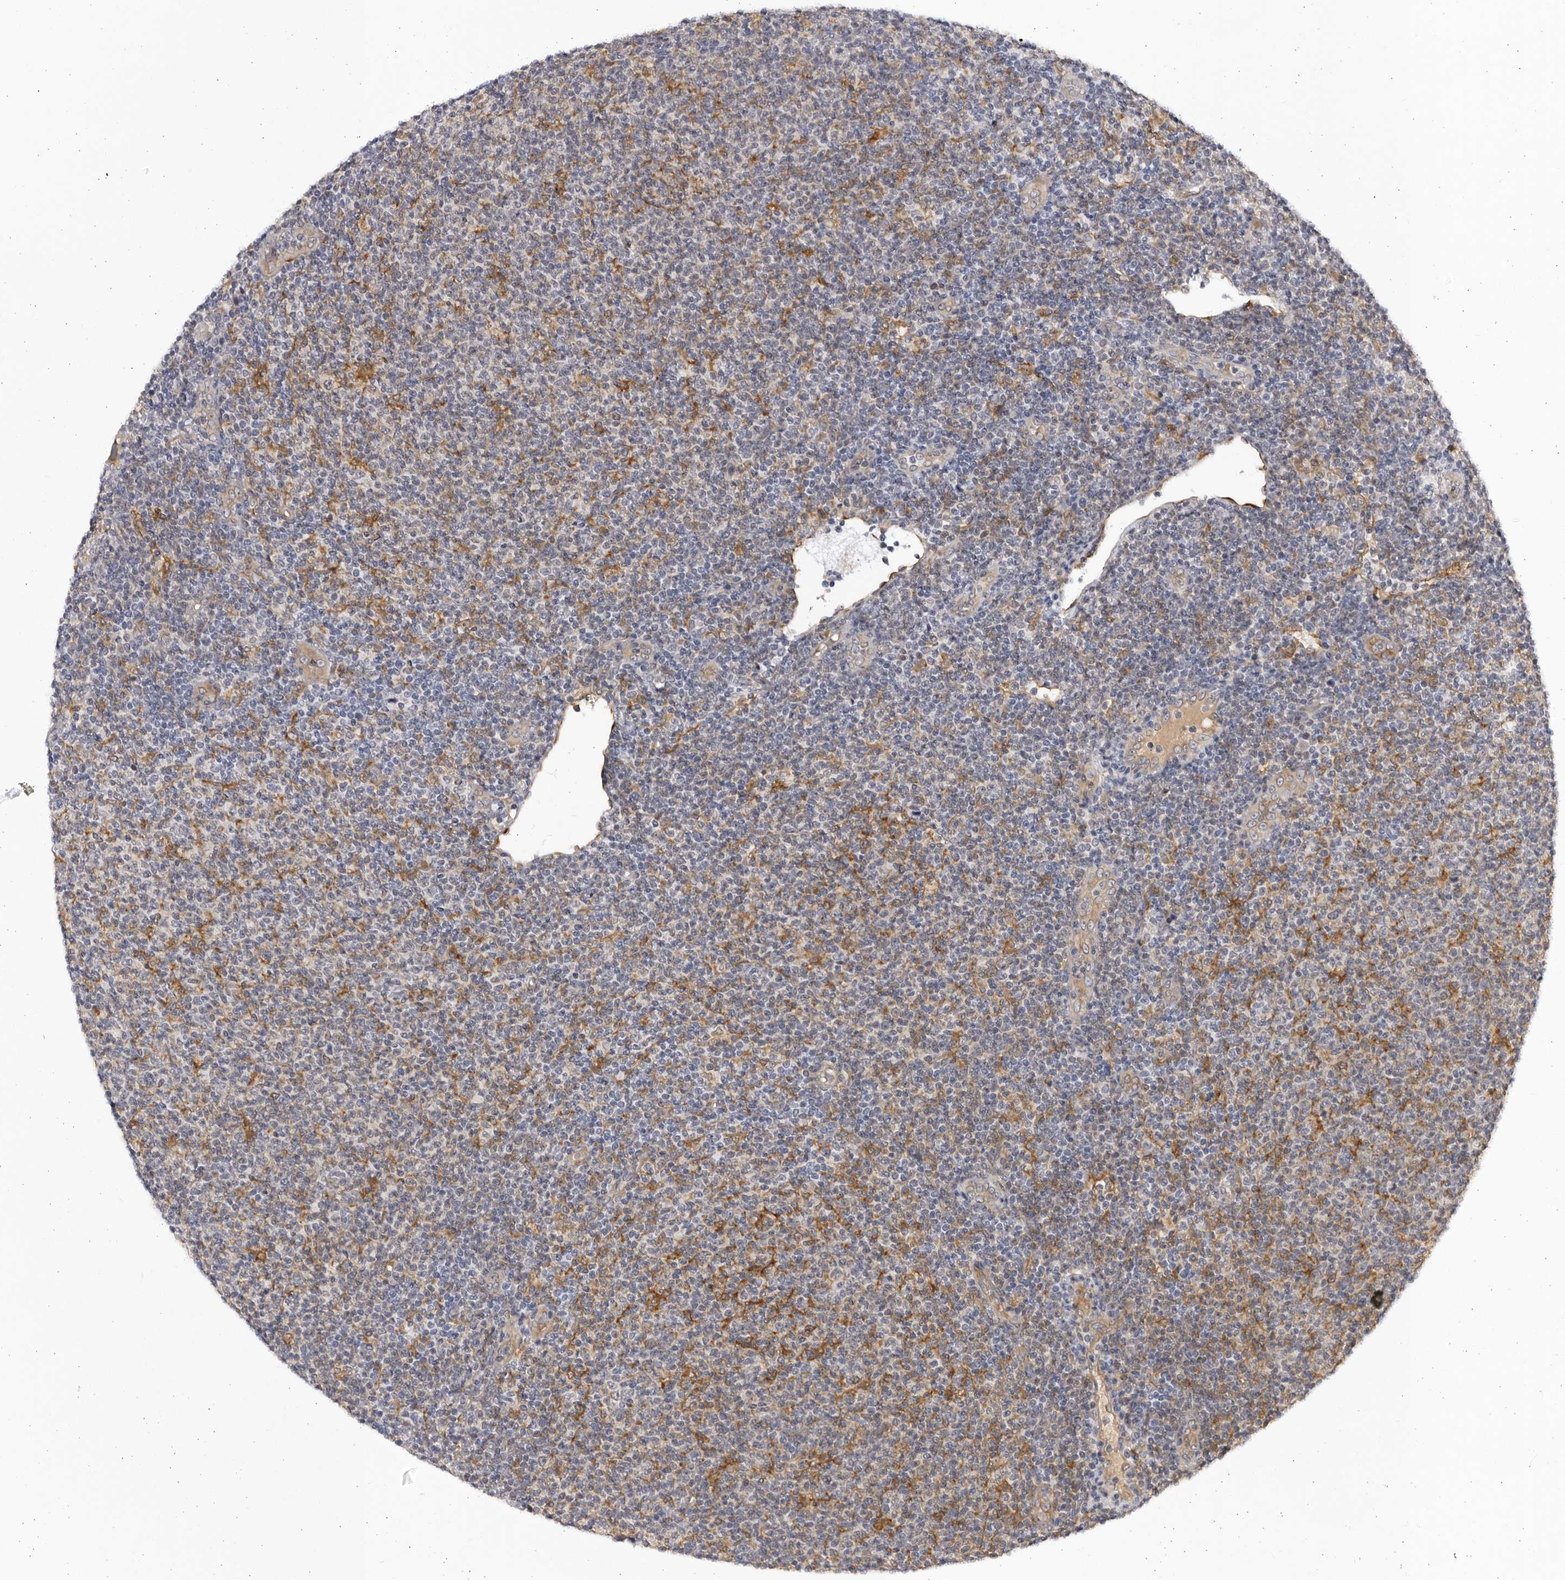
{"staining": {"intensity": "negative", "quantity": "none", "location": "none"}, "tissue": "lymphoma", "cell_type": "Tumor cells", "image_type": "cancer", "snomed": [{"axis": "morphology", "description": "Malignant lymphoma, non-Hodgkin's type, Low grade"}, {"axis": "topography", "description": "Lymph node"}], "caption": "The image reveals no significant staining in tumor cells of malignant lymphoma, non-Hodgkin's type (low-grade).", "gene": "BMP2K", "patient": {"sex": "male", "age": 66}}